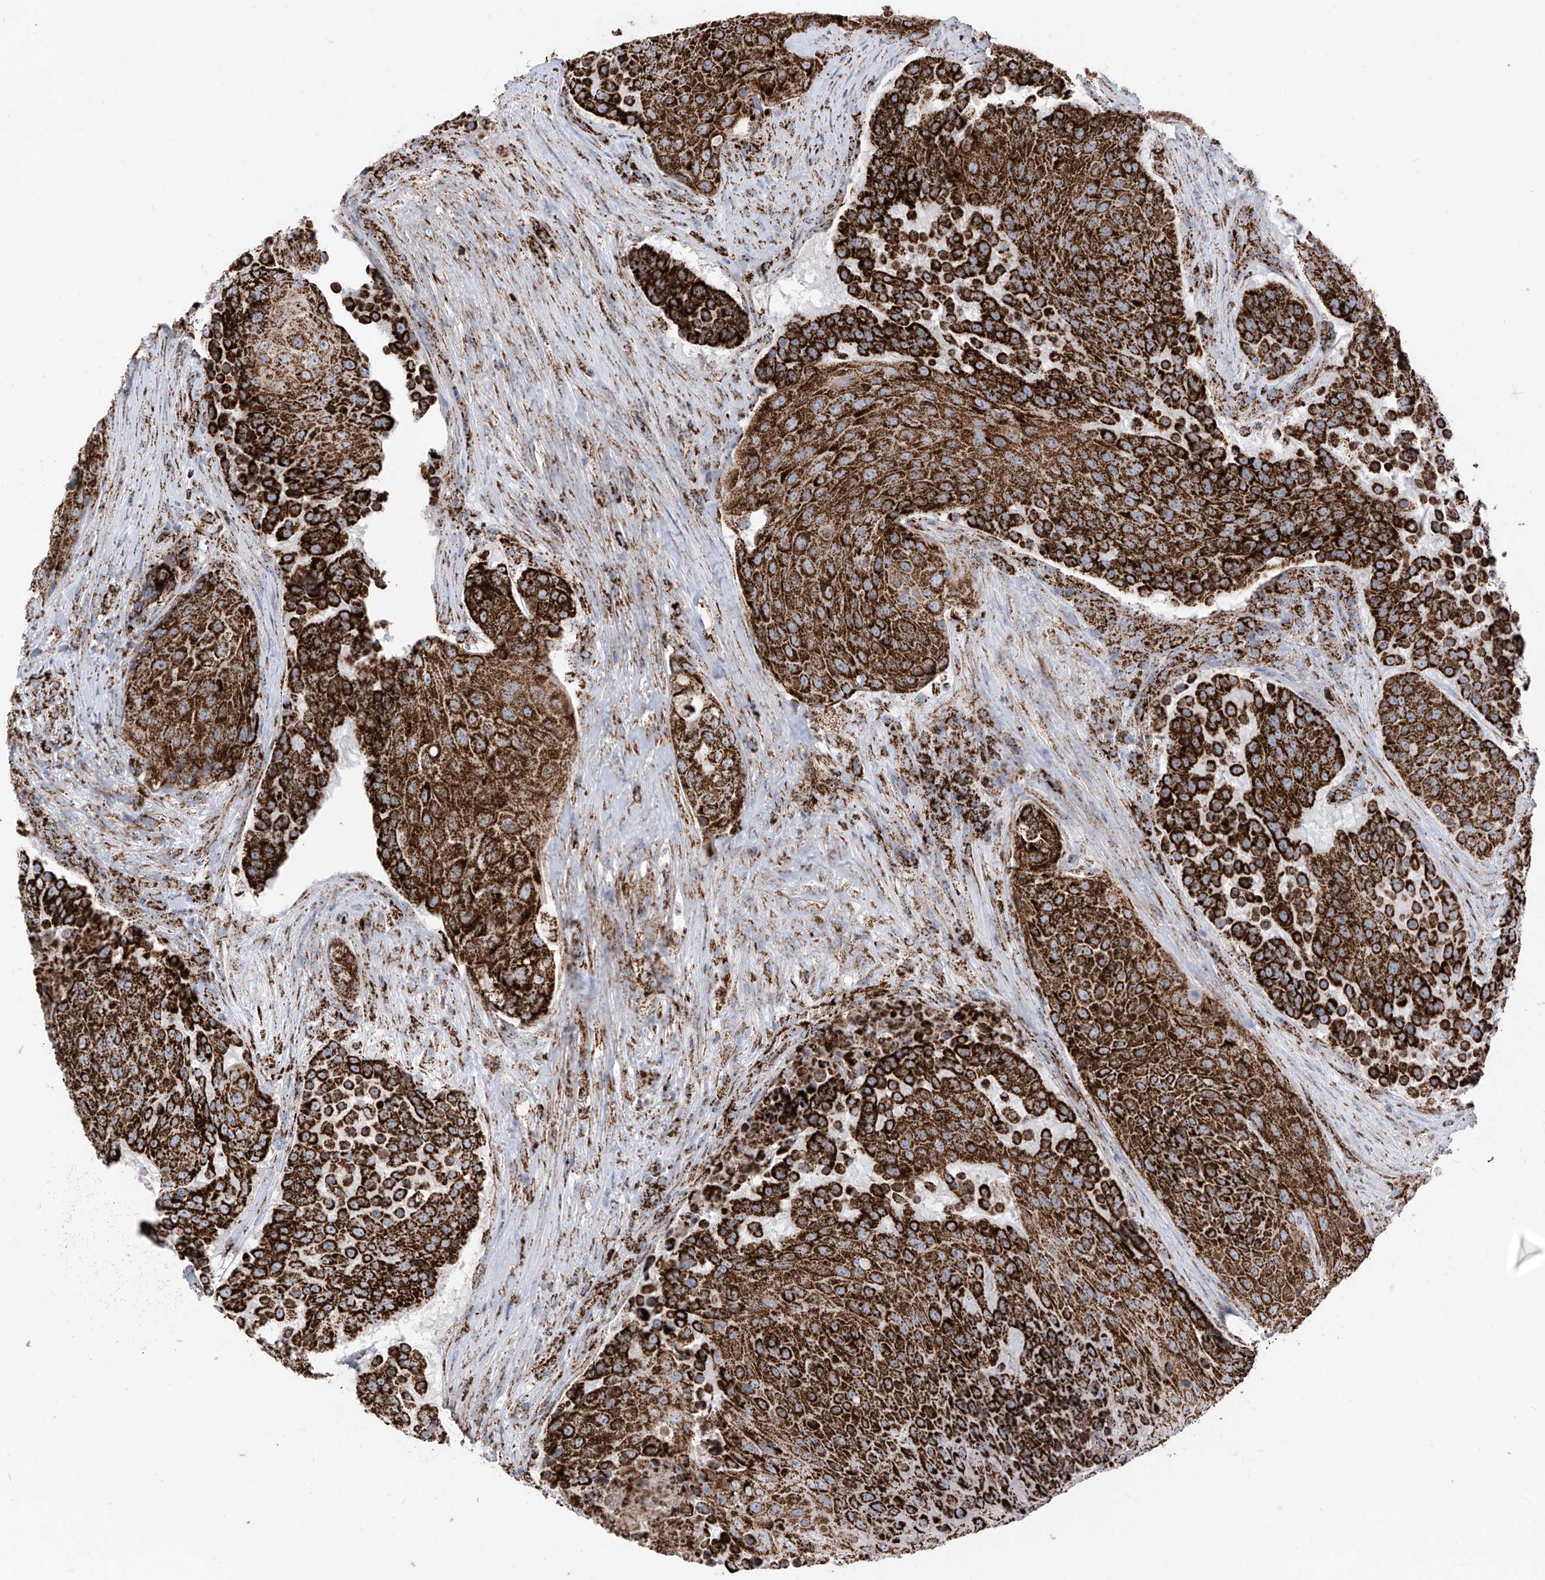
{"staining": {"intensity": "strong", "quantity": ">75%", "location": "cytoplasmic/membranous"}, "tissue": "urothelial cancer", "cell_type": "Tumor cells", "image_type": "cancer", "snomed": [{"axis": "morphology", "description": "Urothelial carcinoma, High grade"}, {"axis": "topography", "description": "Urinary bladder"}], "caption": "Human high-grade urothelial carcinoma stained with a brown dye reveals strong cytoplasmic/membranous positive staining in about >75% of tumor cells.", "gene": "COX5B", "patient": {"sex": "female", "age": 63}}